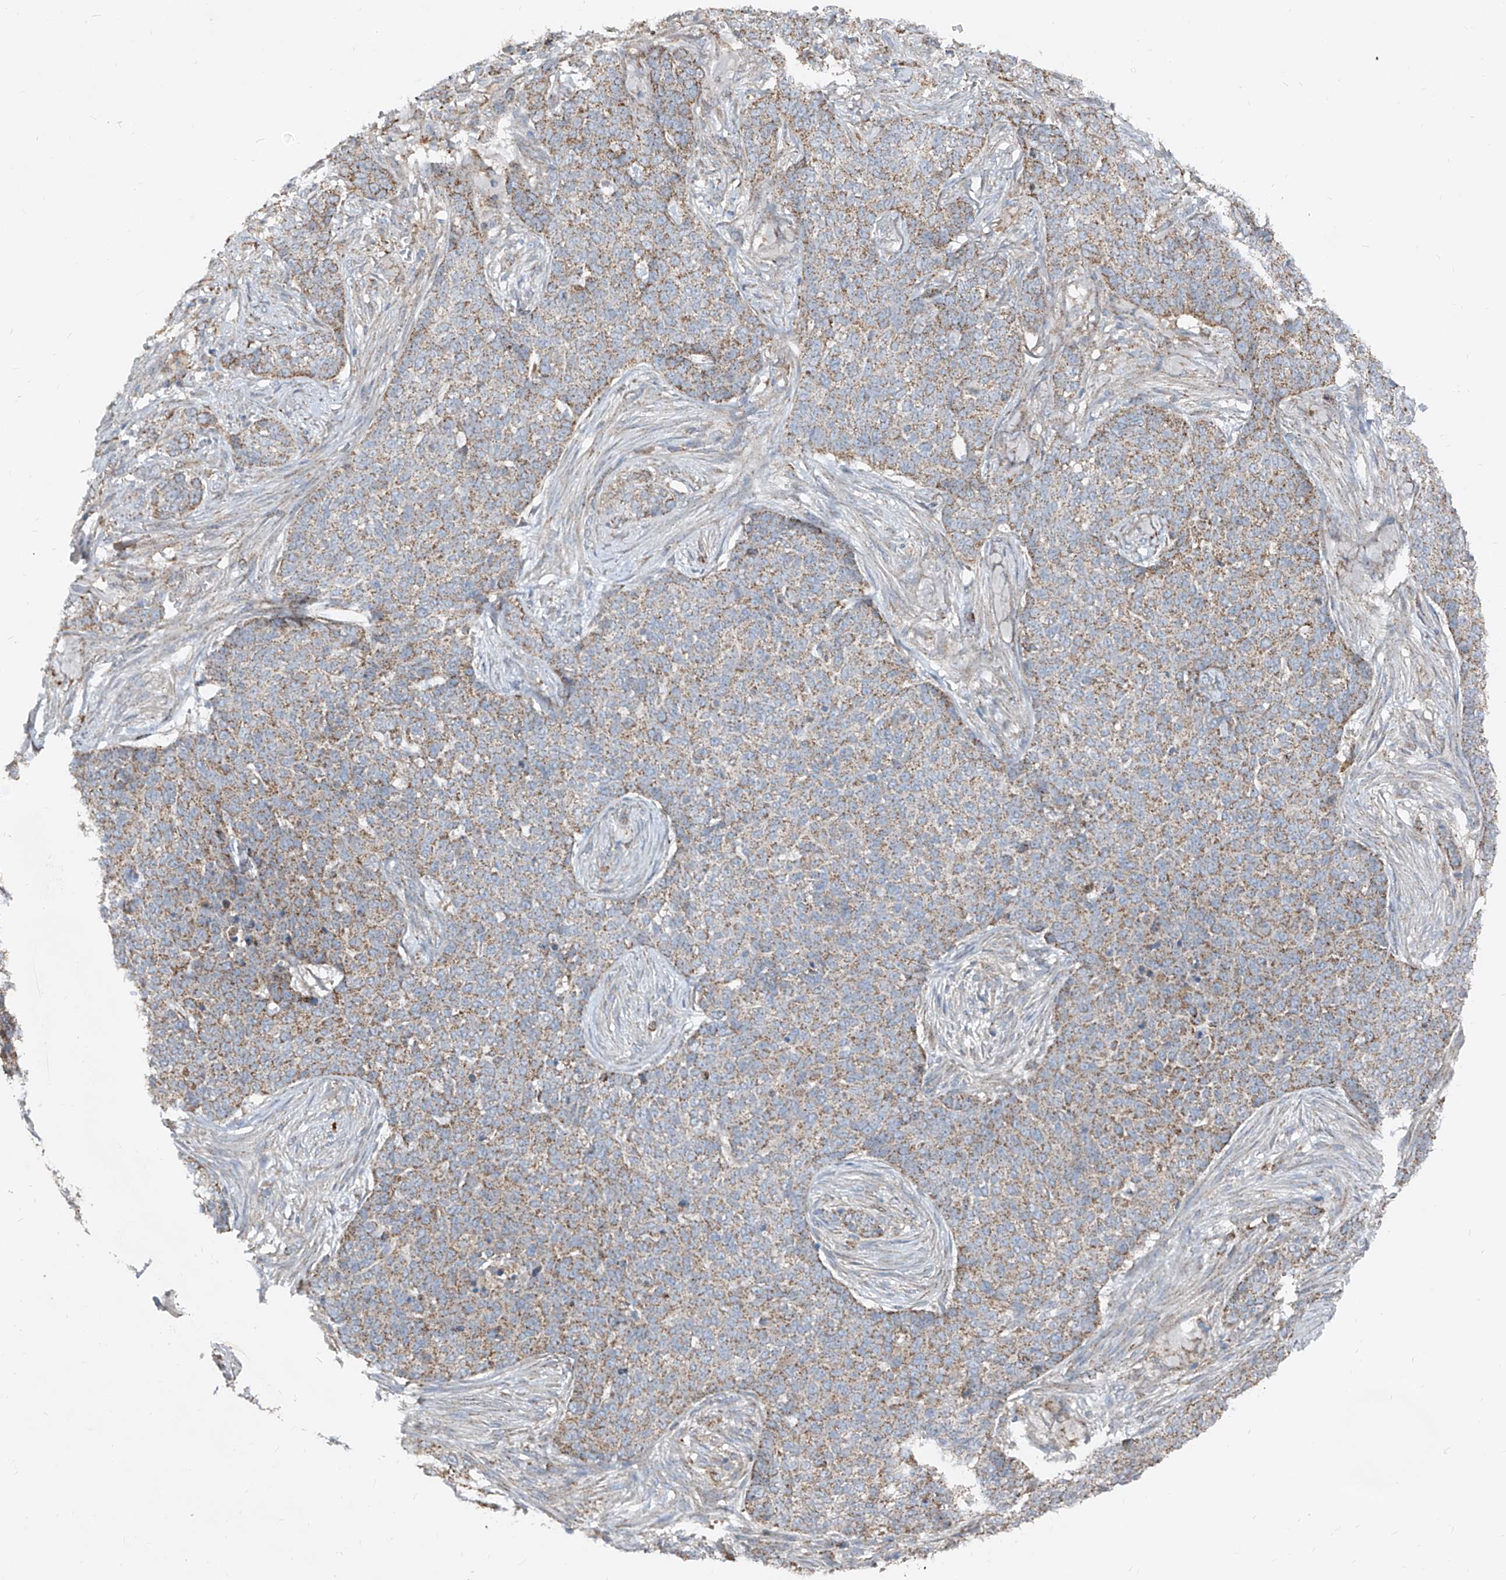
{"staining": {"intensity": "moderate", "quantity": "25%-75%", "location": "cytoplasmic/membranous"}, "tissue": "skin cancer", "cell_type": "Tumor cells", "image_type": "cancer", "snomed": [{"axis": "morphology", "description": "Basal cell carcinoma"}, {"axis": "topography", "description": "Skin"}], "caption": "Immunohistochemical staining of skin cancer (basal cell carcinoma) reveals medium levels of moderate cytoplasmic/membranous positivity in about 25%-75% of tumor cells.", "gene": "ABCD3", "patient": {"sex": "male", "age": 85}}